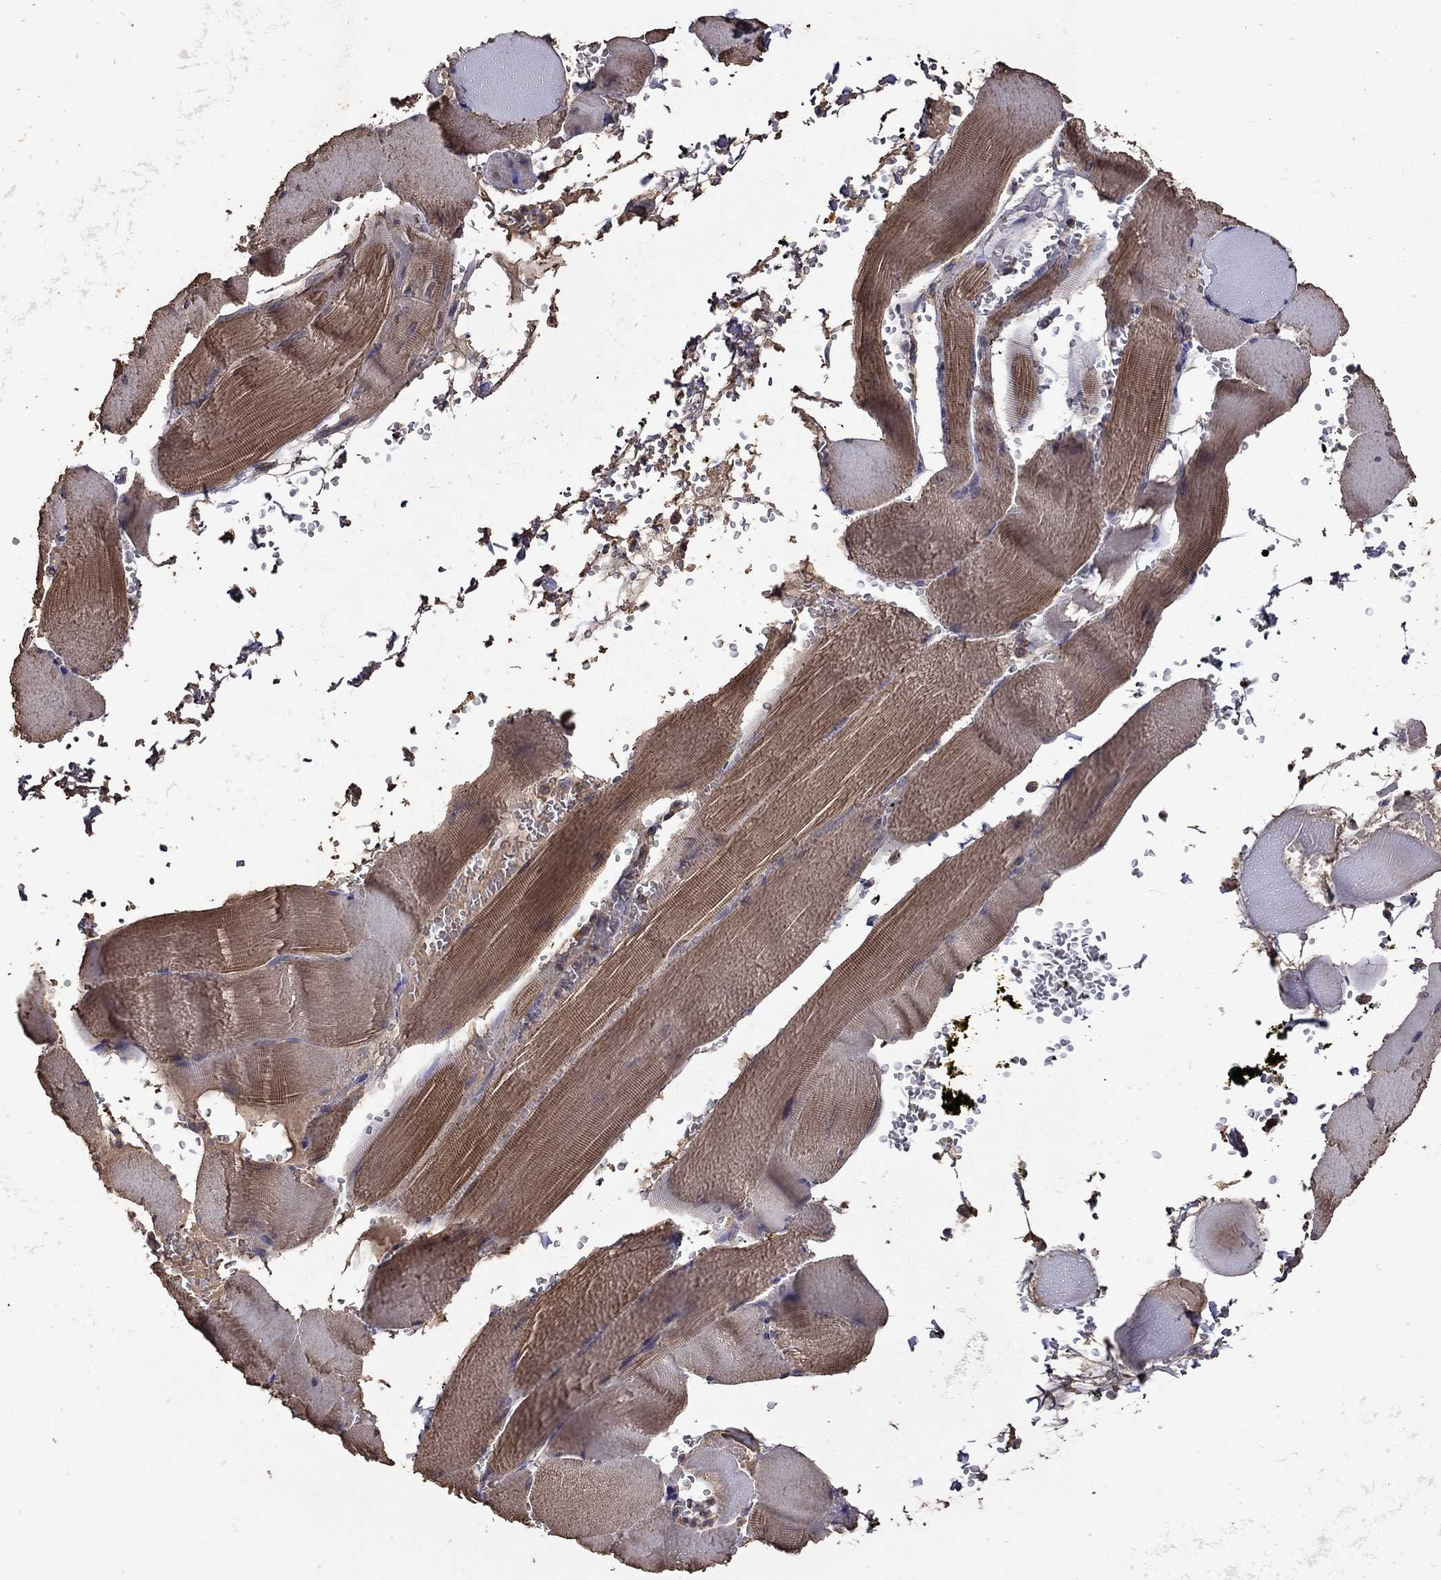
{"staining": {"intensity": "moderate", "quantity": "25%-75%", "location": "cytoplasmic/membranous"}, "tissue": "skeletal muscle", "cell_type": "Myocytes", "image_type": "normal", "snomed": [{"axis": "morphology", "description": "Normal tissue, NOS"}, {"axis": "topography", "description": "Skeletal muscle"}], "caption": "Protein staining of unremarkable skeletal muscle exhibits moderate cytoplasmic/membranous positivity in approximately 25%-75% of myocytes.", "gene": "SERPINA5", "patient": {"sex": "male", "age": 56}}